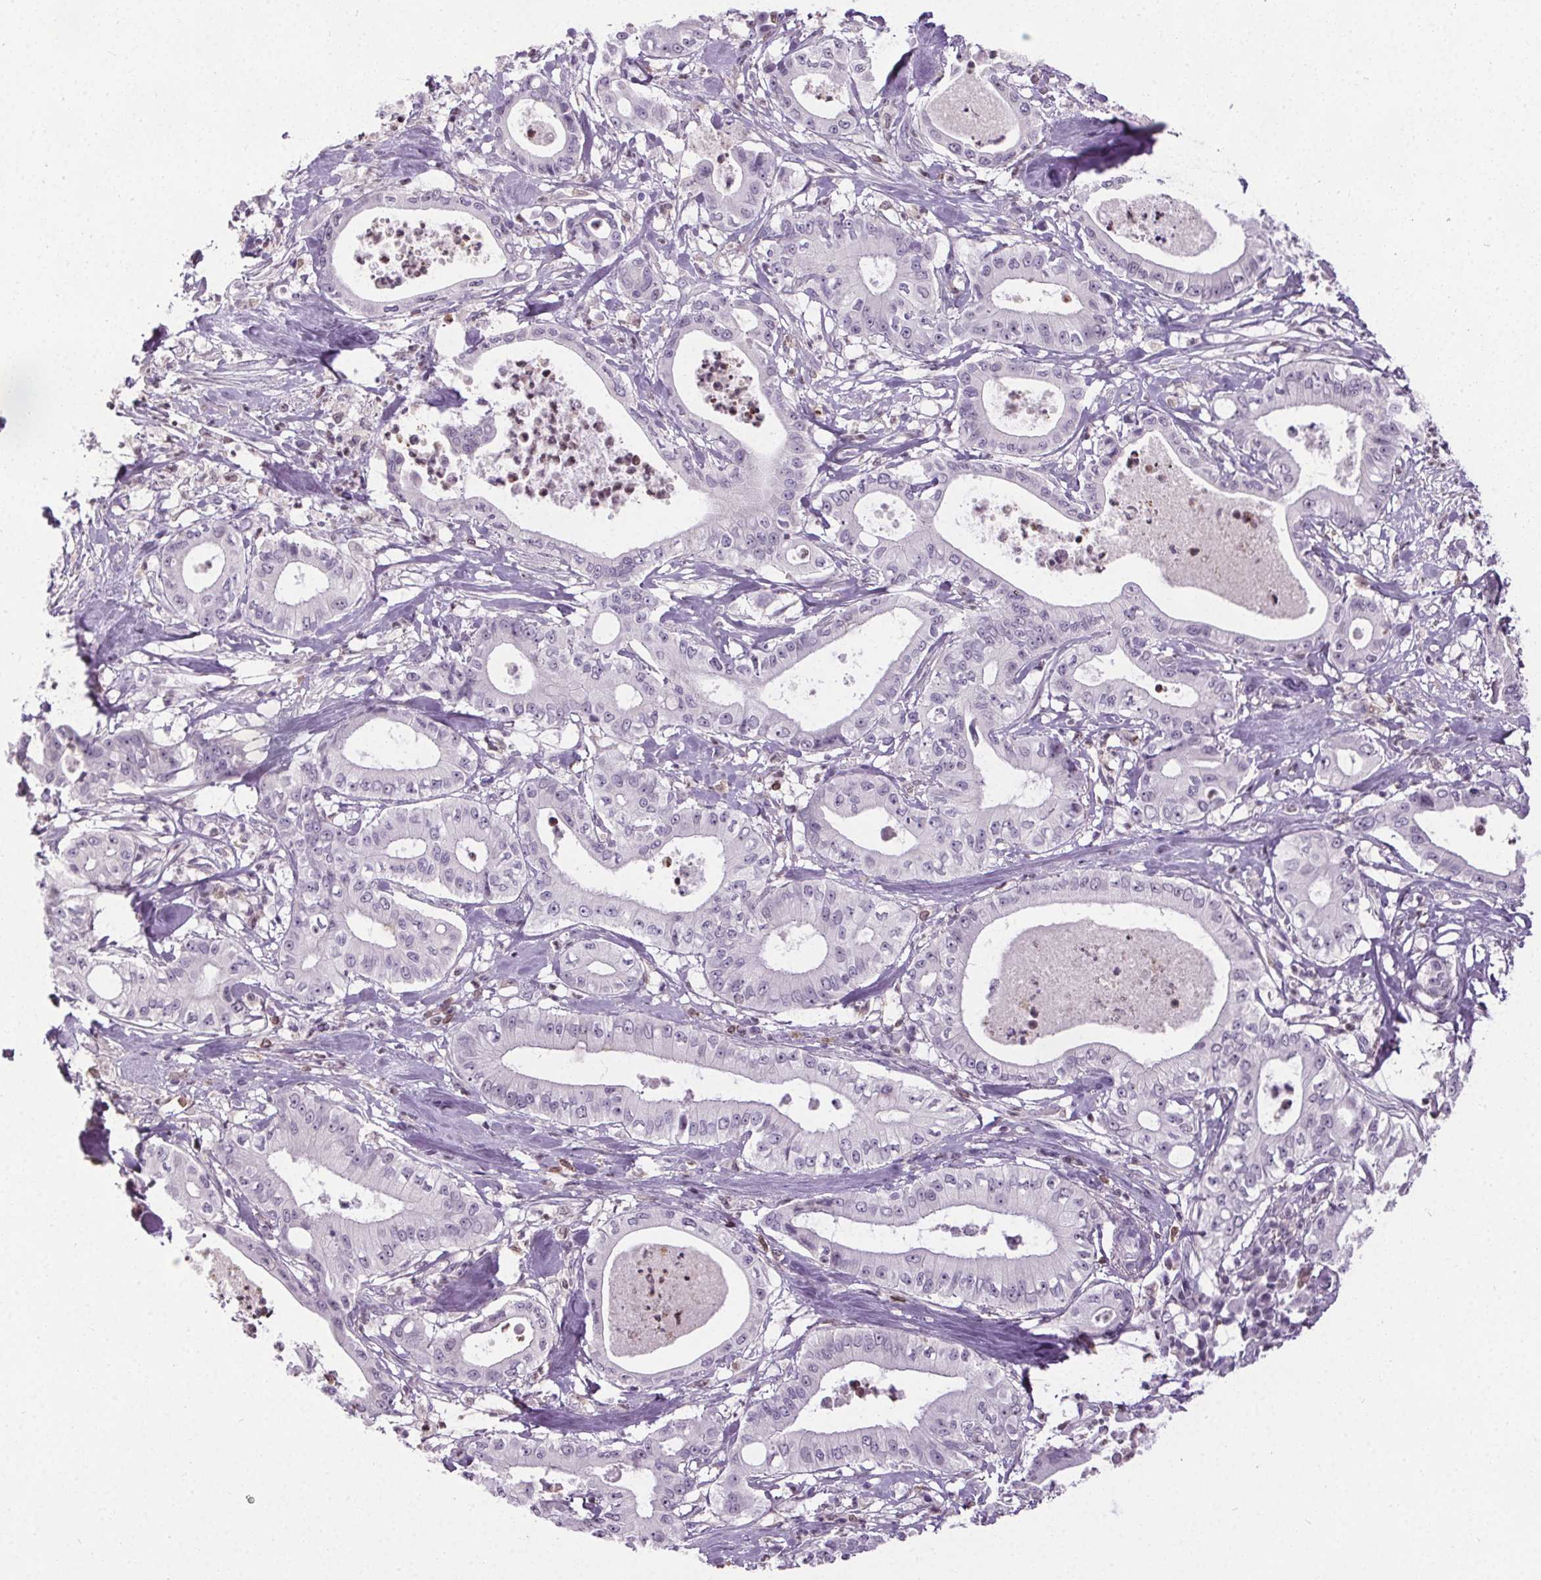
{"staining": {"intensity": "negative", "quantity": "none", "location": "none"}, "tissue": "pancreatic cancer", "cell_type": "Tumor cells", "image_type": "cancer", "snomed": [{"axis": "morphology", "description": "Adenocarcinoma, NOS"}, {"axis": "topography", "description": "Pancreas"}], "caption": "Tumor cells show no significant protein staining in pancreatic cancer (adenocarcinoma). Nuclei are stained in blue.", "gene": "TMEM240", "patient": {"sex": "male", "age": 71}}